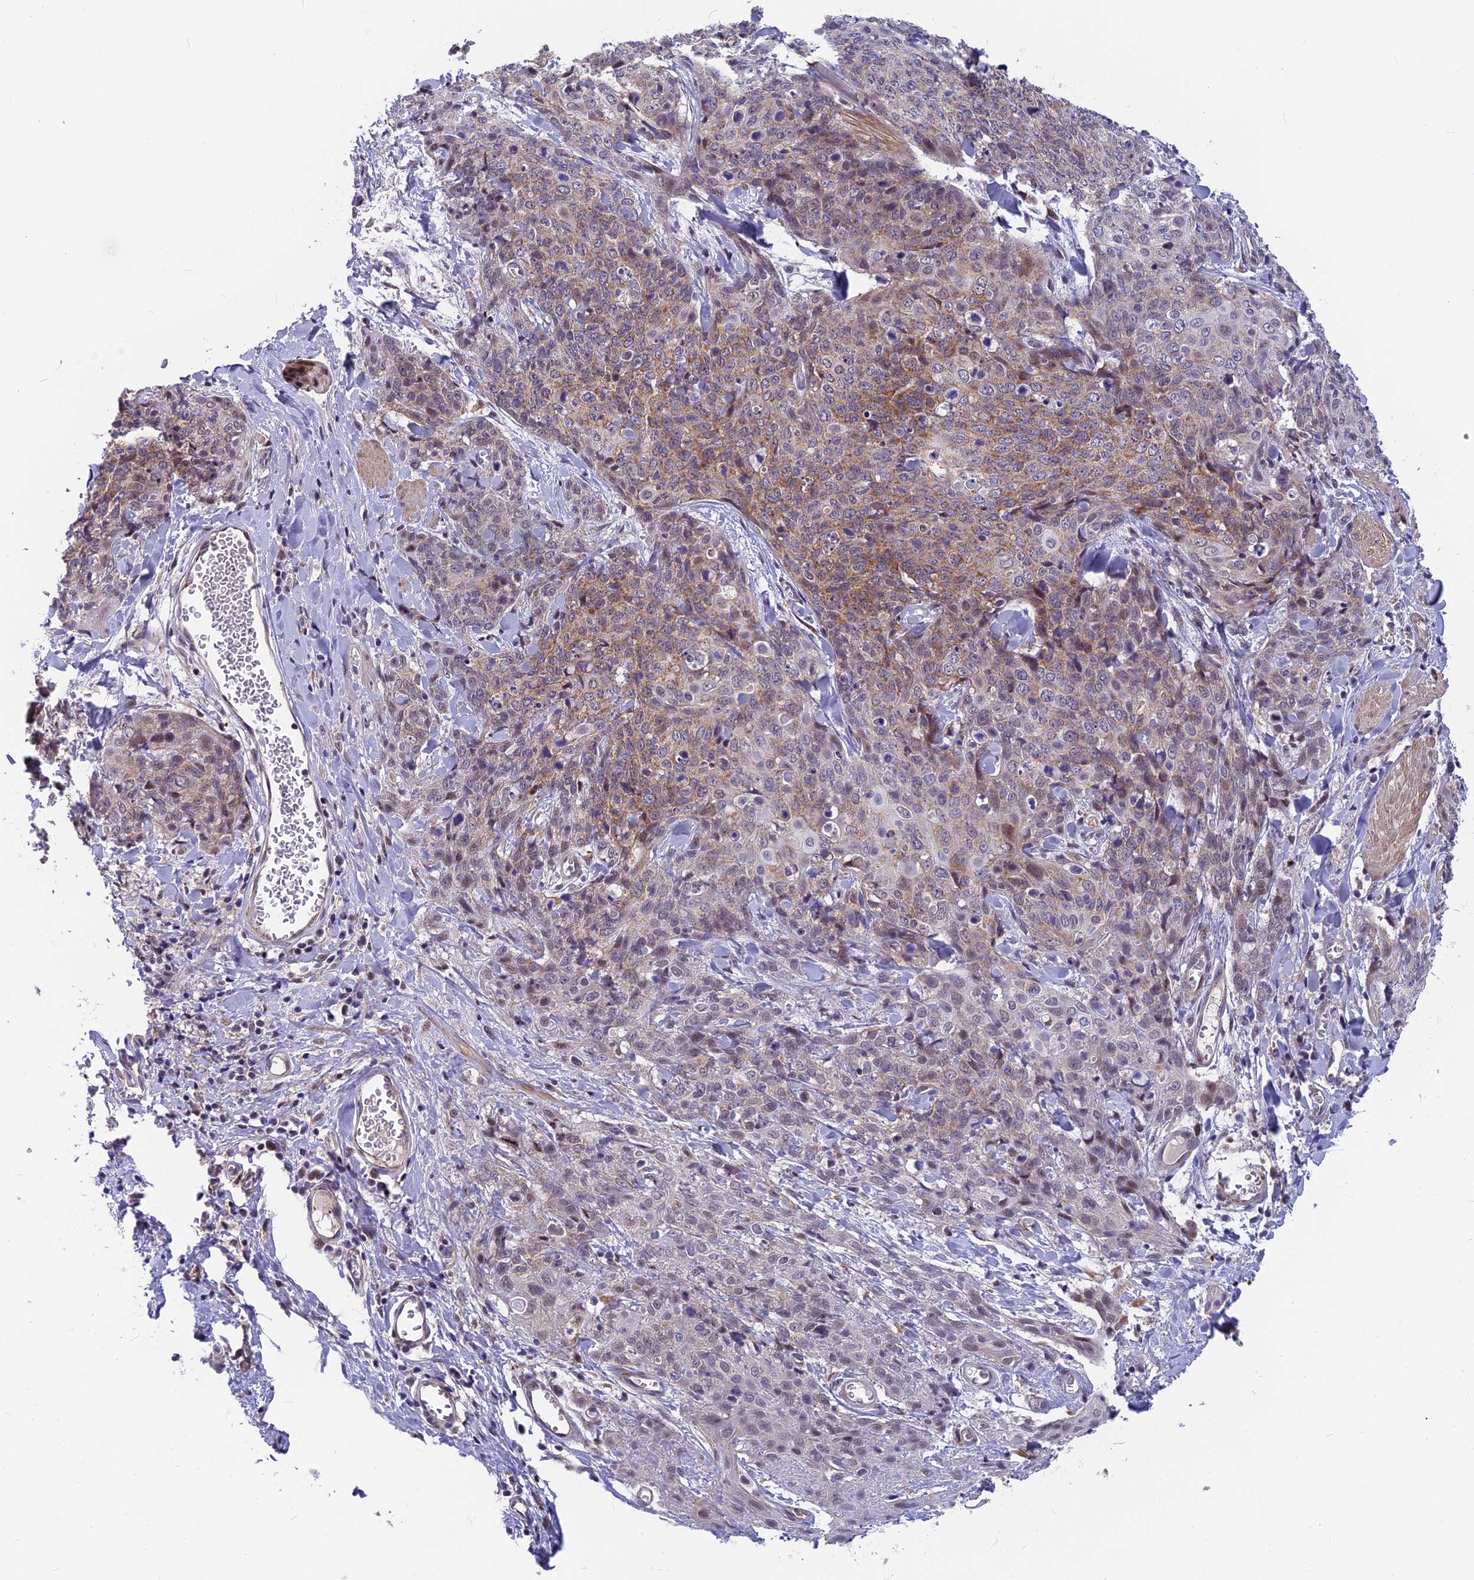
{"staining": {"intensity": "moderate", "quantity": "25%-75%", "location": "cytoplasmic/membranous"}, "tissue": "skin cancer", "cell_type": "Tumor cells", "image_type": "cancer", "snomed": [{"axis": "morphology", "description": "Squamous cell carcinoma, NOS"}, {"axis": "topography", "description": "Skin"}, {"axis": "topography", "description": "Vulva"}], "caption": "Protein staining reveals moderate cytoplasmic/membranous positivity in approximately 25%-75% of tumor cells in skin squamous cell carcinoma.", "gene": "CMC1", "patient": {"sex": "female", "age": 85}}